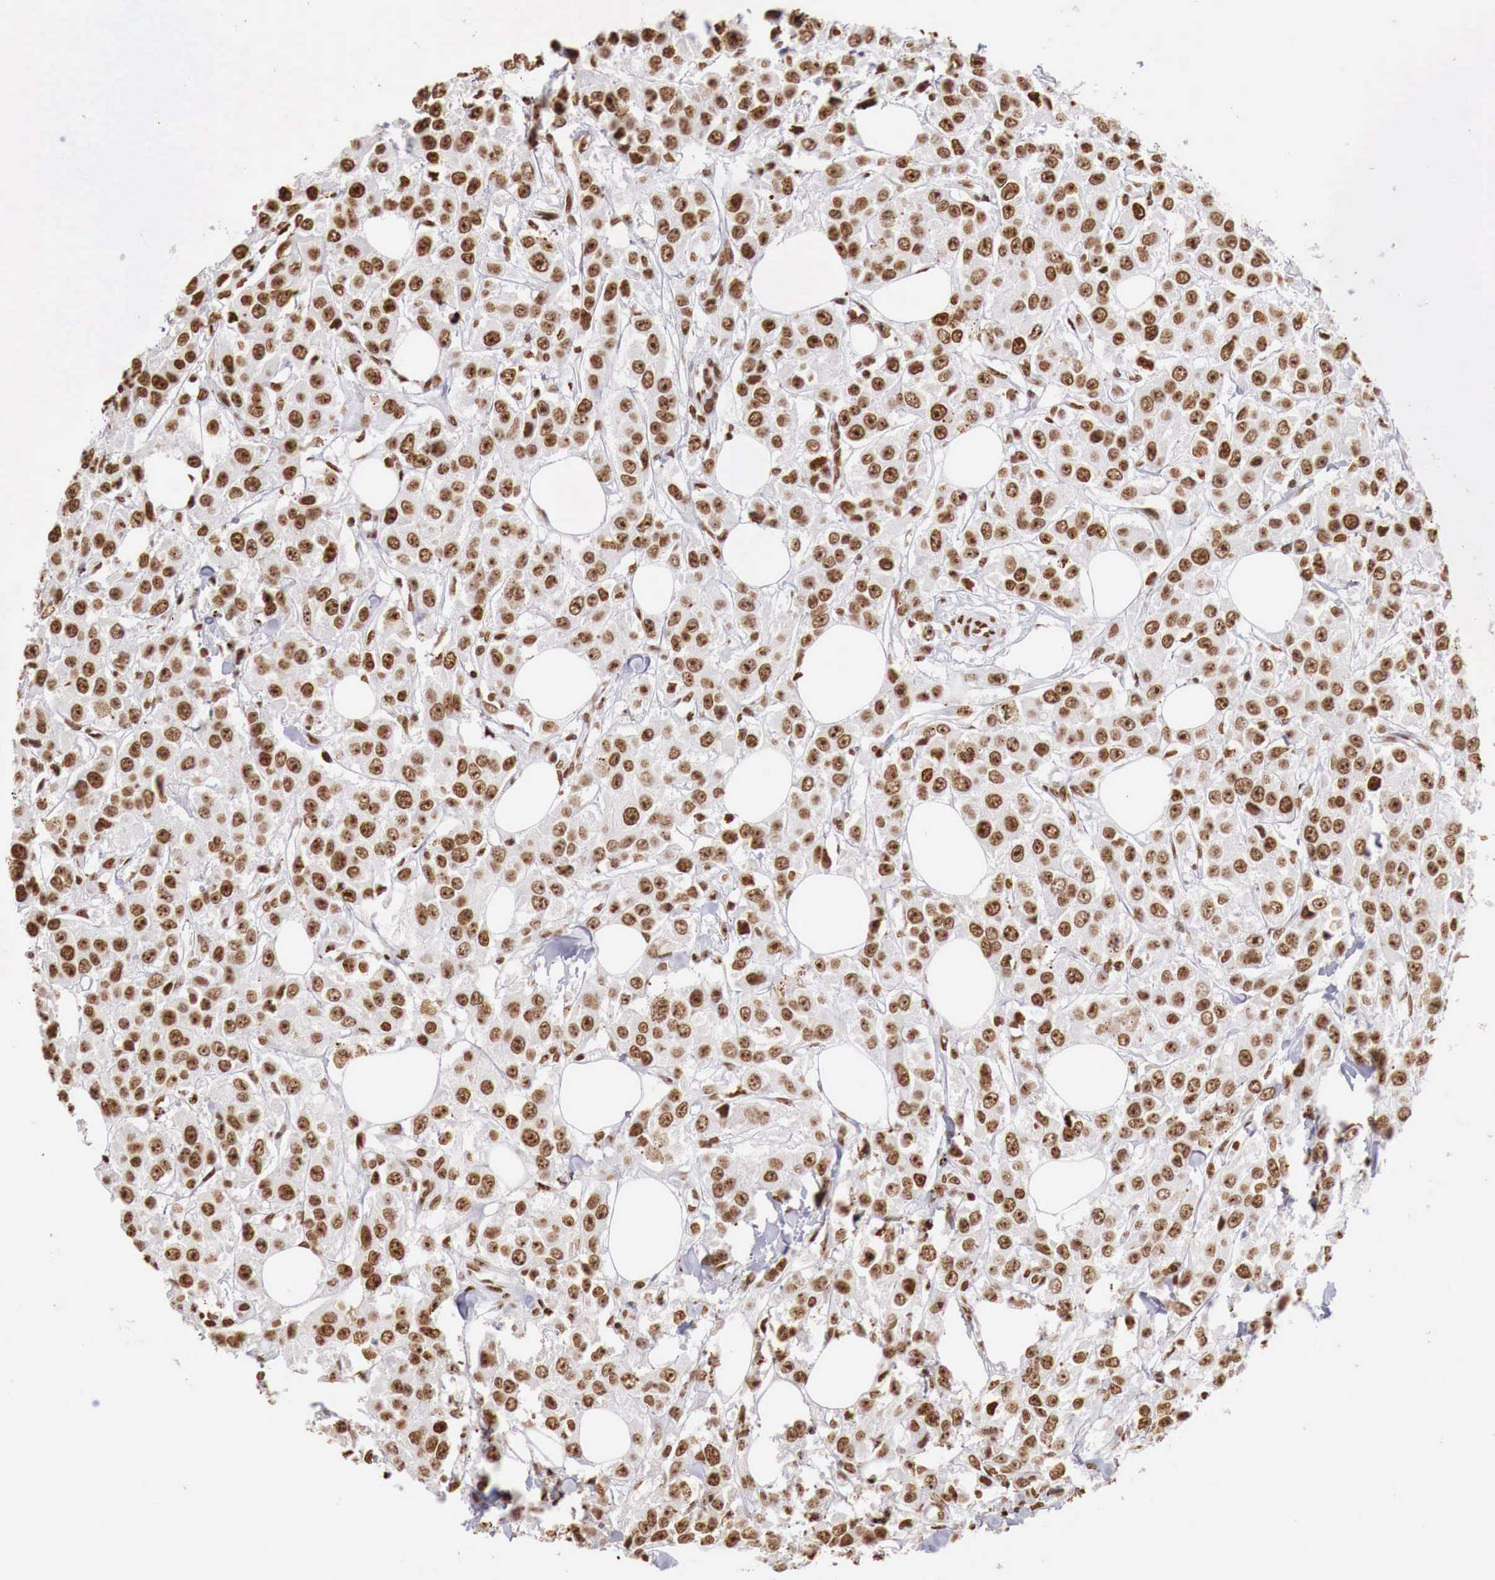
{"staining": {"intensity": "strong", "quantity": ">75%", "location": "nuclear"}, "tissue": "breast cancer", "cell_type": "Tumor cells", "image_type": "cancer", "snomed": [{"axis": "morphology", "description": "Duct carcinoma"}, {"axis": "topography", "description": "Breast"}], "caption": "Immunohistochemical staining of invasive ductal carcinoma (breast) displays high levels of strong nuclear staining in approximately >75% of tumor cells. (brown staining indicates protein expression, while blue staining denotes nuclei).", "gene": "DKC1", "patient": {"sex": "female", "age": 58}}